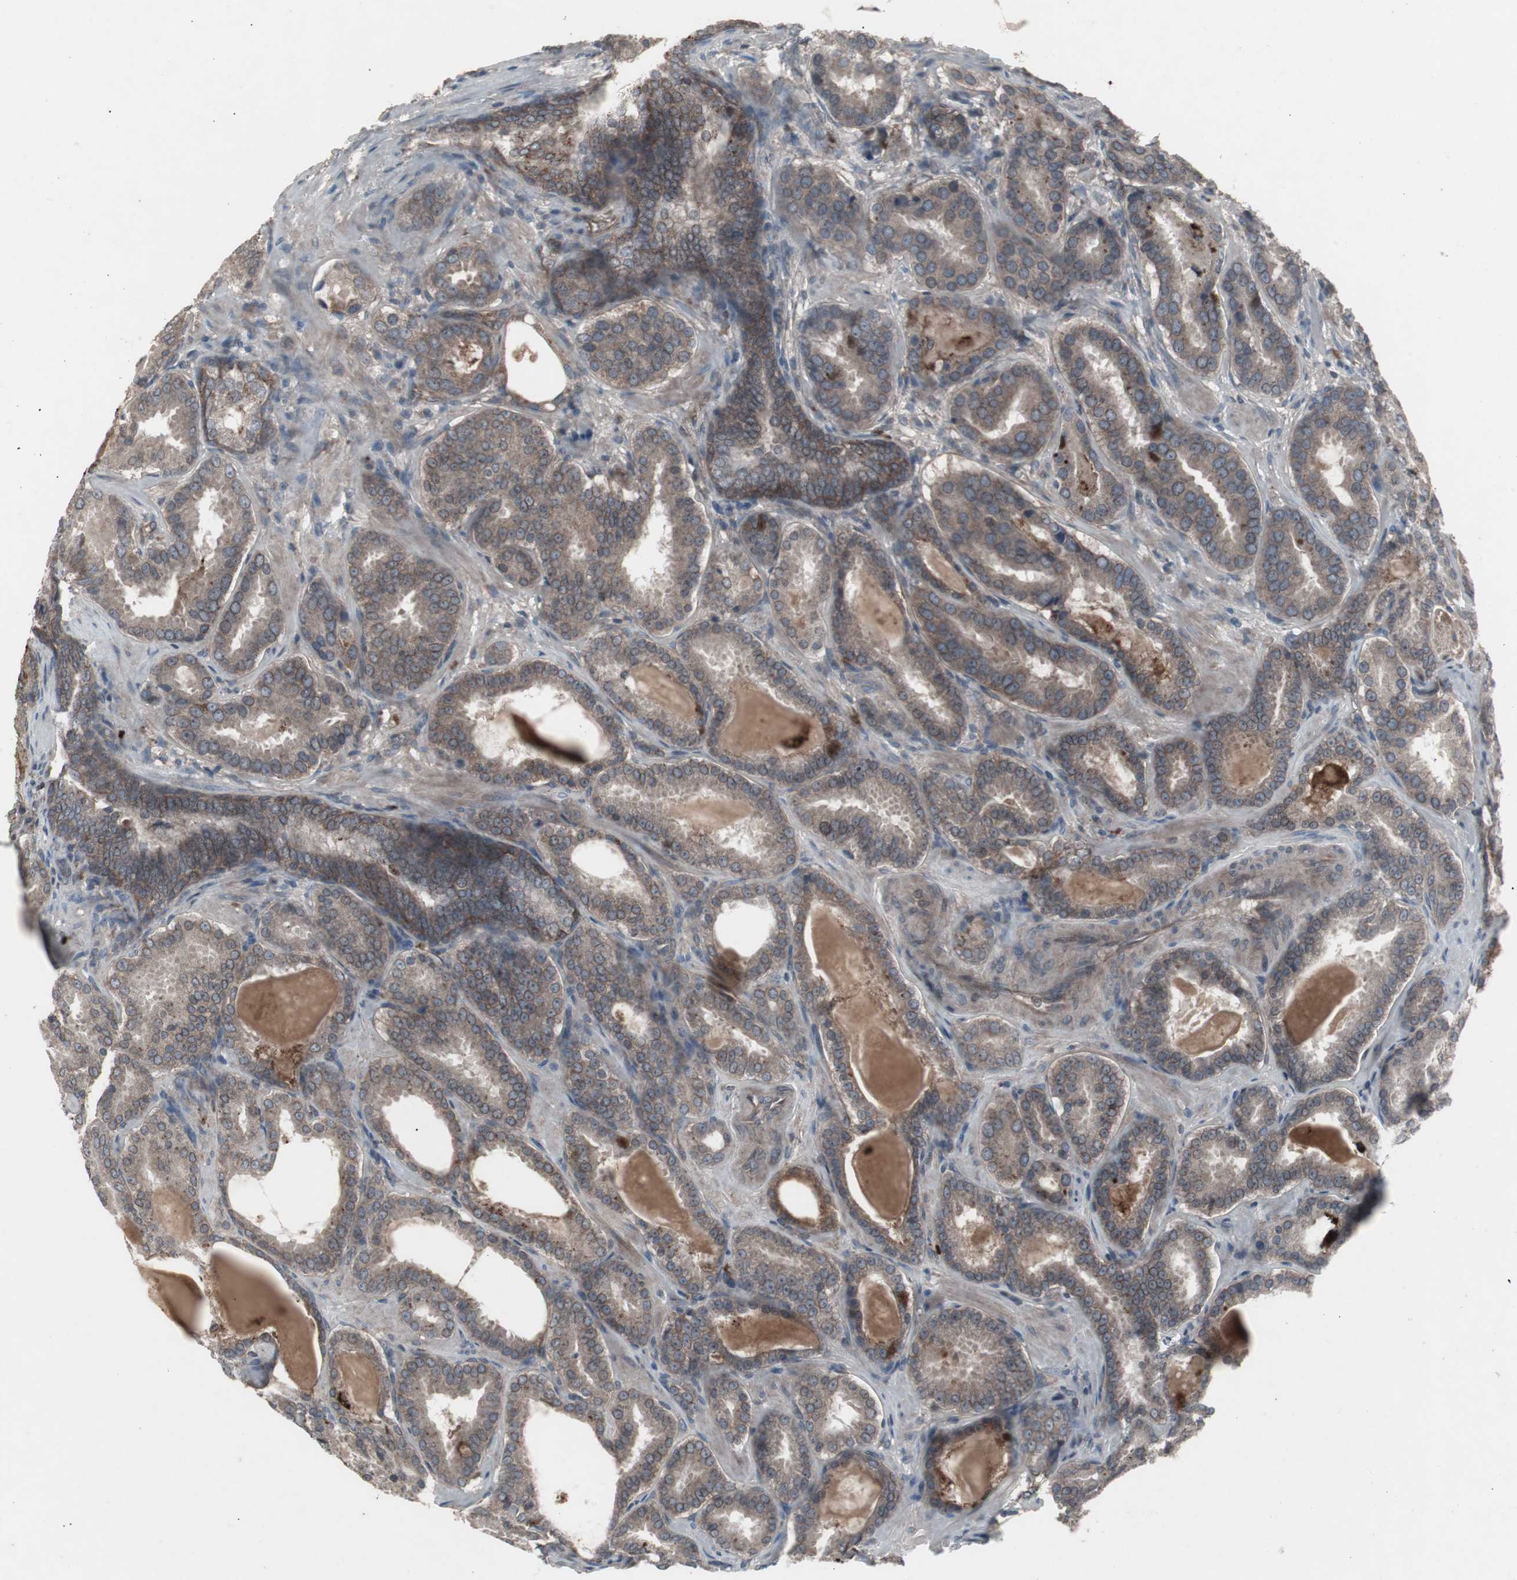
{"staining": {"intensity": "moderate", "quantity": ">75%", "location": "cytoplasmic/membranous"}, "tissue": "prostate cancer", "cell_type": "Tumor cells", "image_type": "cancer", "snomed": [{"axis": "morphology", "description": "Adenocarcinoma, Low grade"}, {"axis": "topography", "description": "Prostate"}], "caption": "Tumor cells demonstrate medium levels of moderate cytoplasmic/membranous positivity in approximately >75% of cells in prostate cancer.", "gene": "SSTR2", "patient": {"sex": "male", "age": 59}}